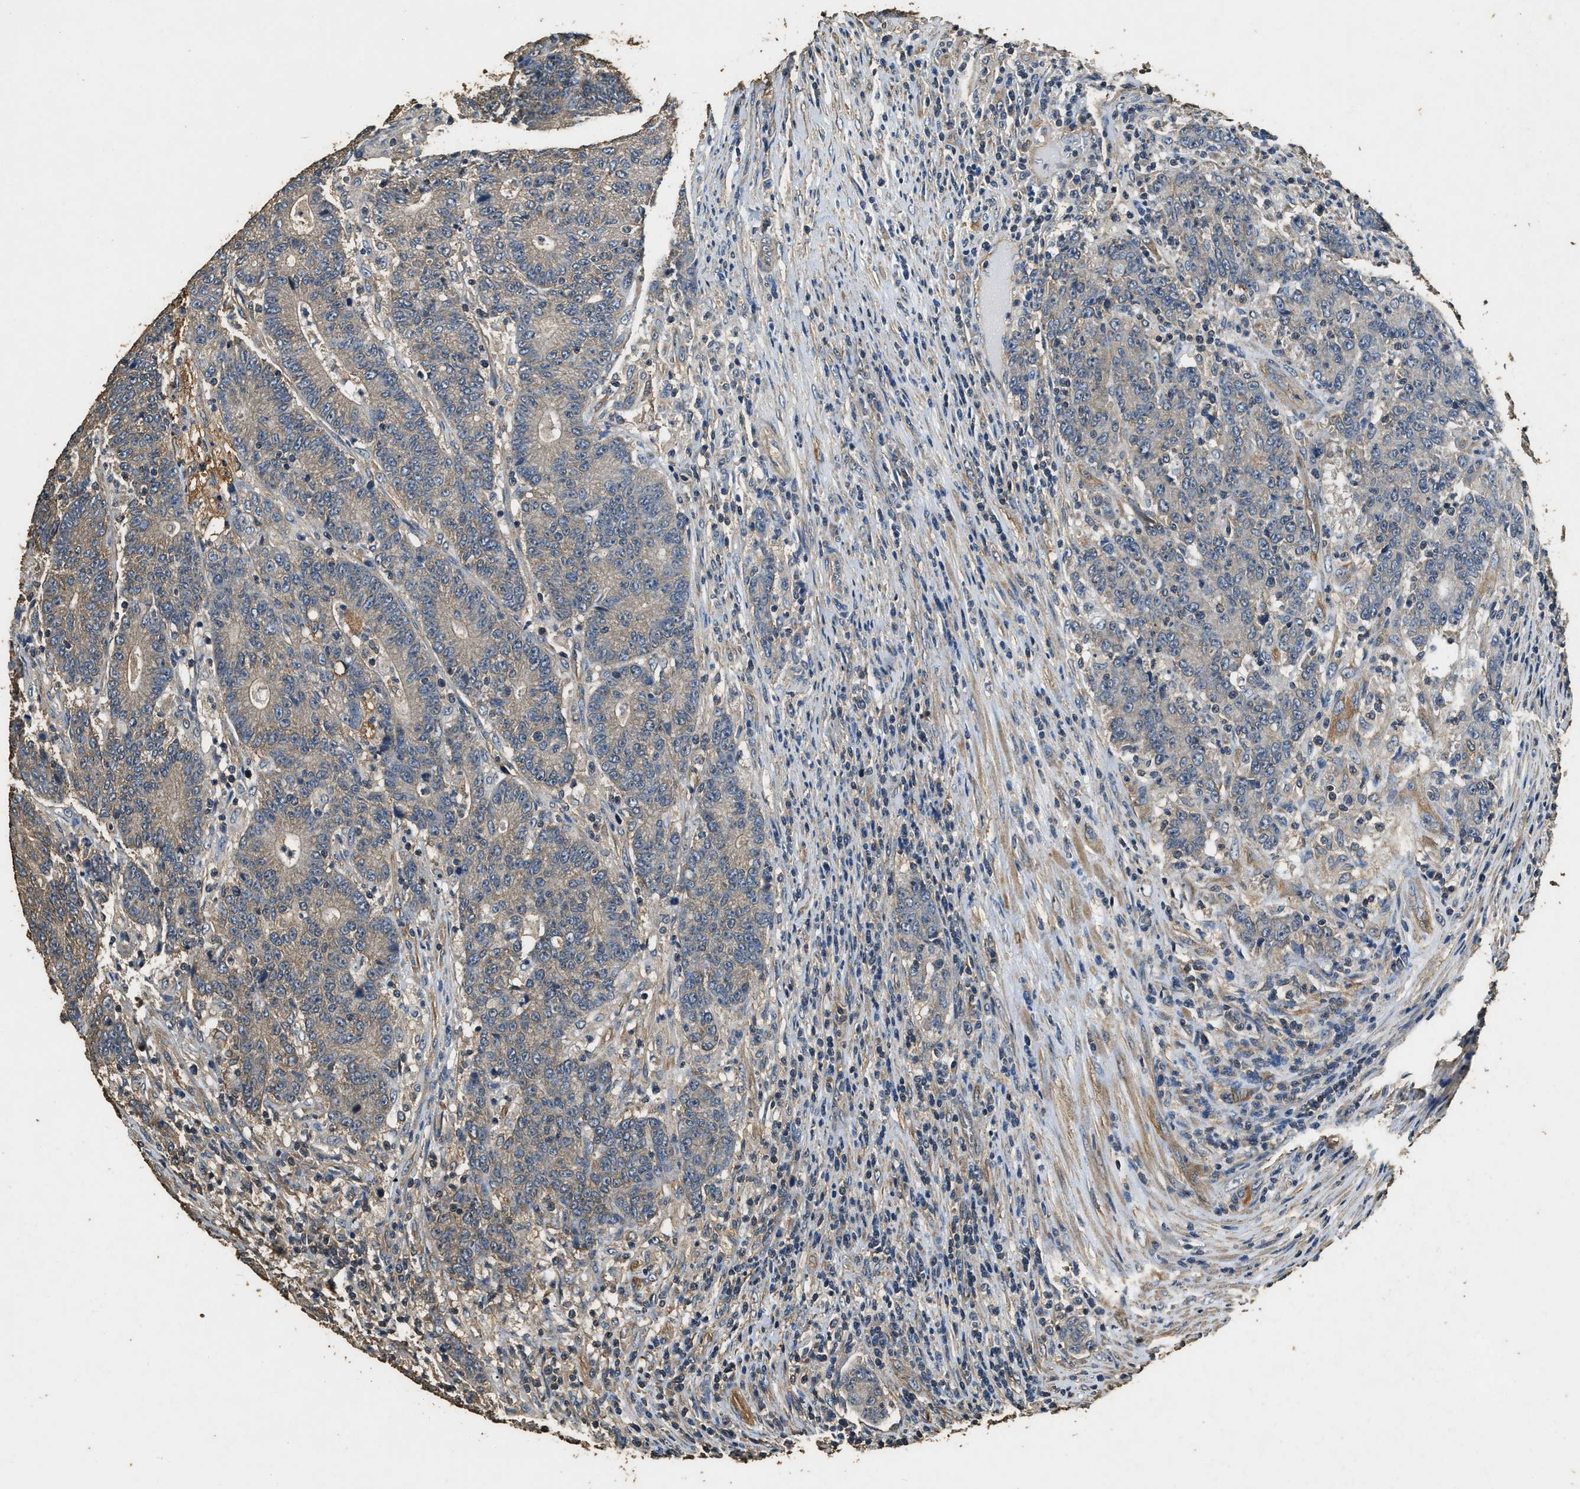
{"staining": {"intensity": "weak", "quantity": "<25%", "location": "cytoplasmic/membranous"}, "tissue": "colorectal cancer", "cell_type": "Tumor cells", "image_type": "cancer", "snomed": [{"axis": "morphology", "description": "Normal tissue, NOS"}, {"axis": "morphology", "description": "Adenocarcinoma, NOS"}, {"axis": "topography", "description": "Colon"}], "caption": "Colorectal cancer (adenocarcinoma) was stained to show a protein in brown. There is no significant expression in tumor cells.", "gene": "MIB1", "patient": {"sex": "female", "age": 75}}